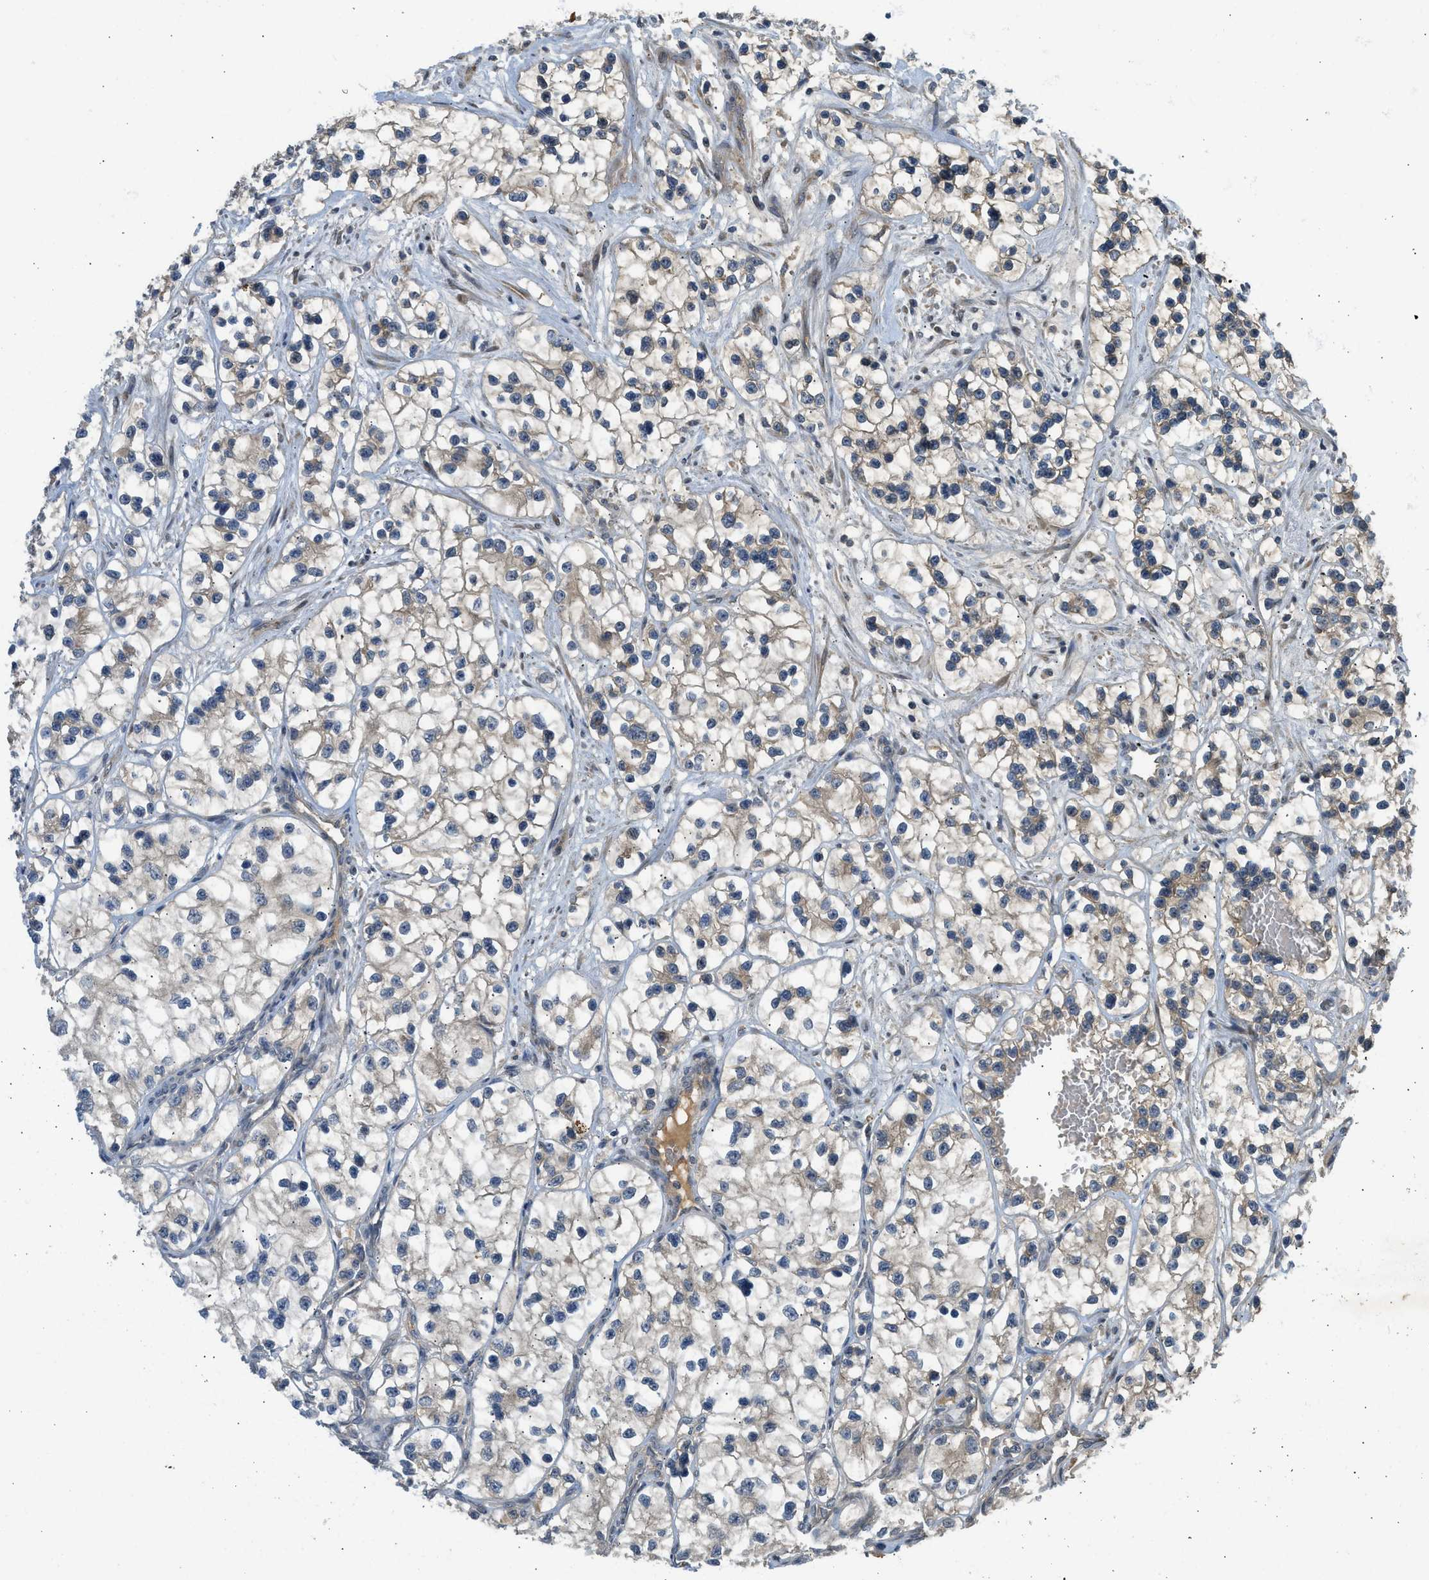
{"staining": {"intensity": "weak", "quantity": "<25%", "location": "cytoplasmic/membranous"}, "tissue": "renal cancer", "cell_type": "Tumor cells", "image_type": "cancer", "snomed": [{"axis": "morphology", "description": "Adenocarcinoma, NOS"}, {"axis": "topography", "description": "Kidney"}], "caption": "Tumor cells show no significant staining in adenocarcinoma (renal).", "gene": "ADCY8", "patient": {"sex": "female", "age": 57}}